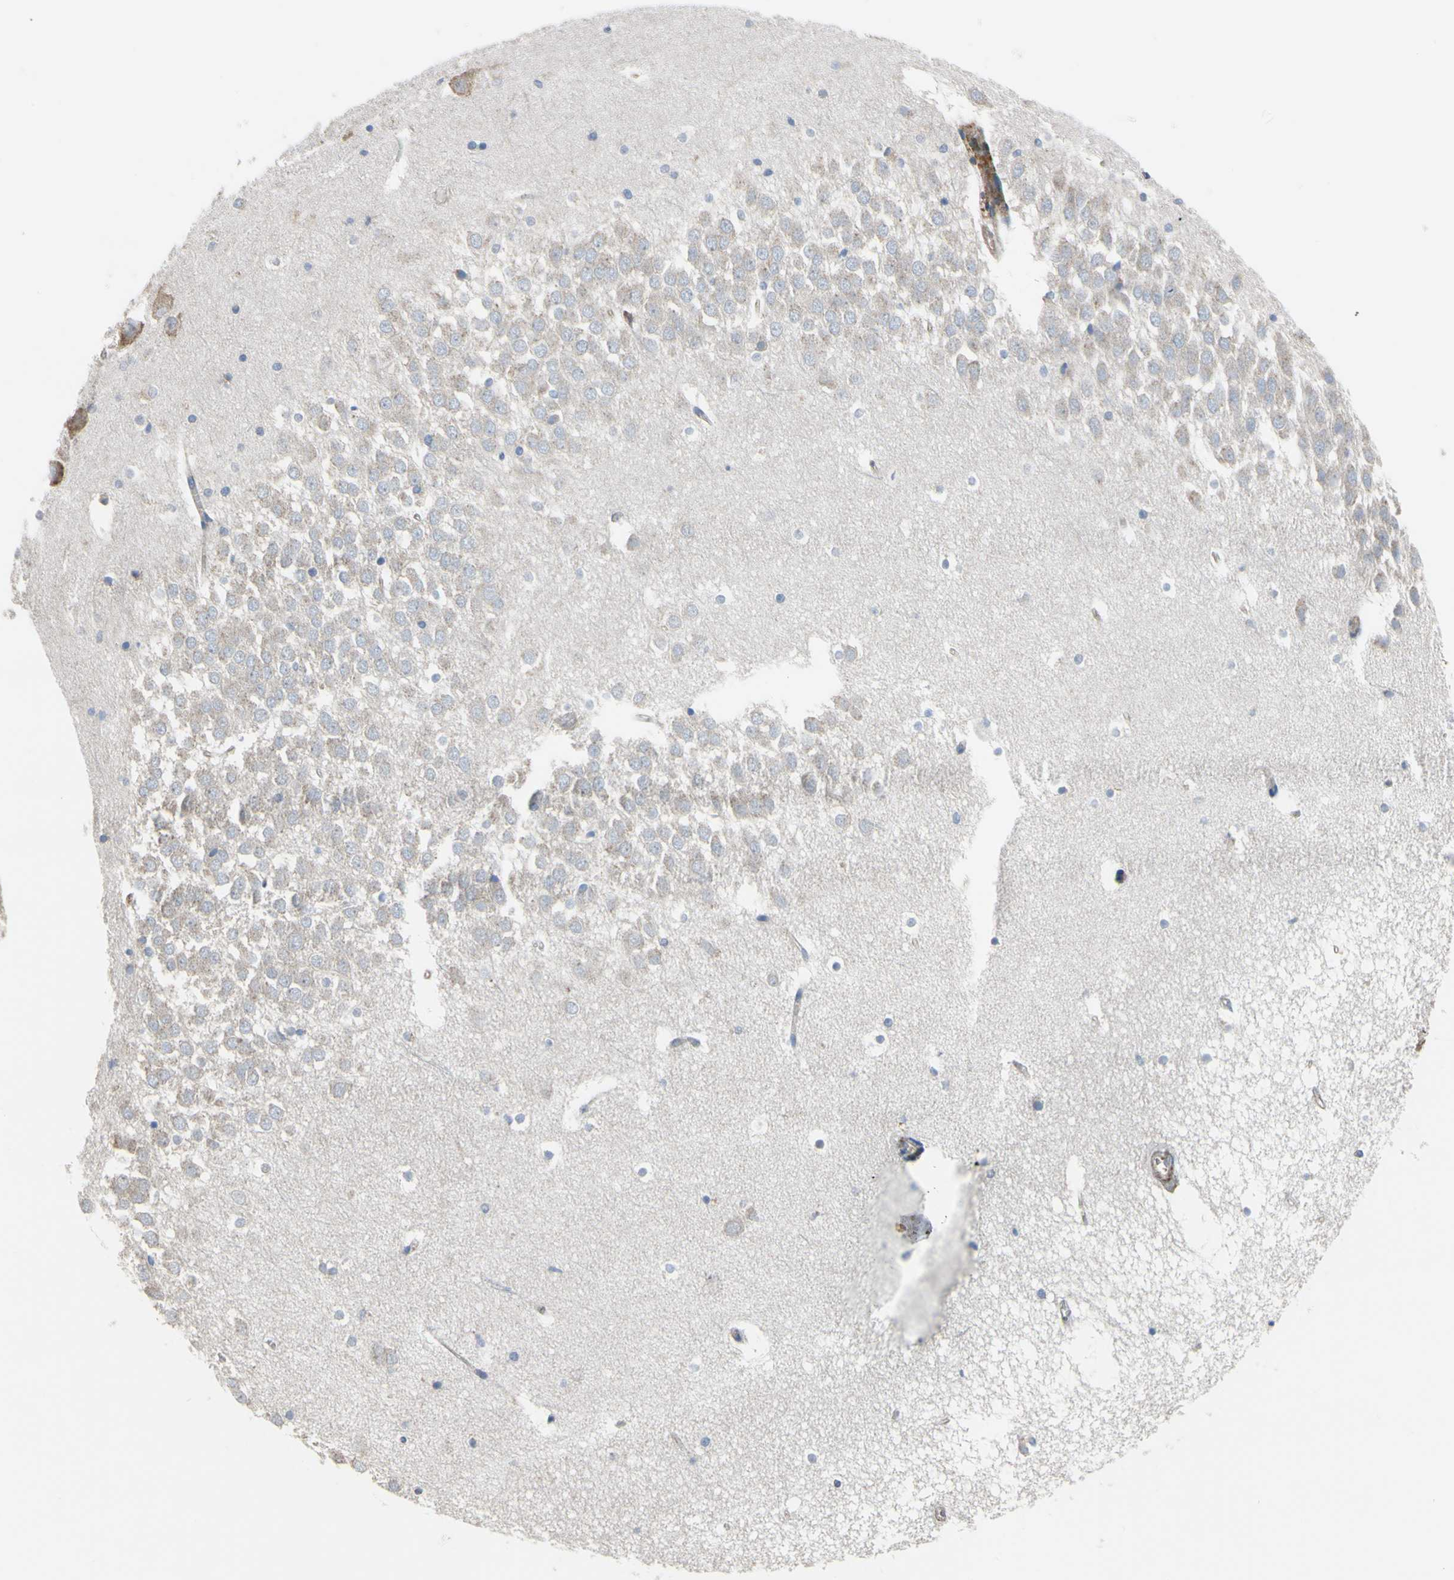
{"staining": {"intensity": "negative", "quantity": "none", "location": "none"}, "tissue": "hippocampus", "cell_type": "Glial cells", "image_type": "normal", "snomed": [{"axis": "morphology", "description": "Normal tissue, NOS"}, {"axis": "topography", "description": "Hippocampus"}], "caption": "Immunohistochemistry micrograph of unremarkable human hippocampus stained for a protein (brown), which demonstrates no expression in glial cells. The staining was performed using DAB (3,3'-diaminobenzidine) to visualize the protein expression in brown, while the nuclei were stained in blue with hematoxylin (Magnification: 20x).", "gene": "BECN1", "patient": {"sex": "male", "age": 45}}